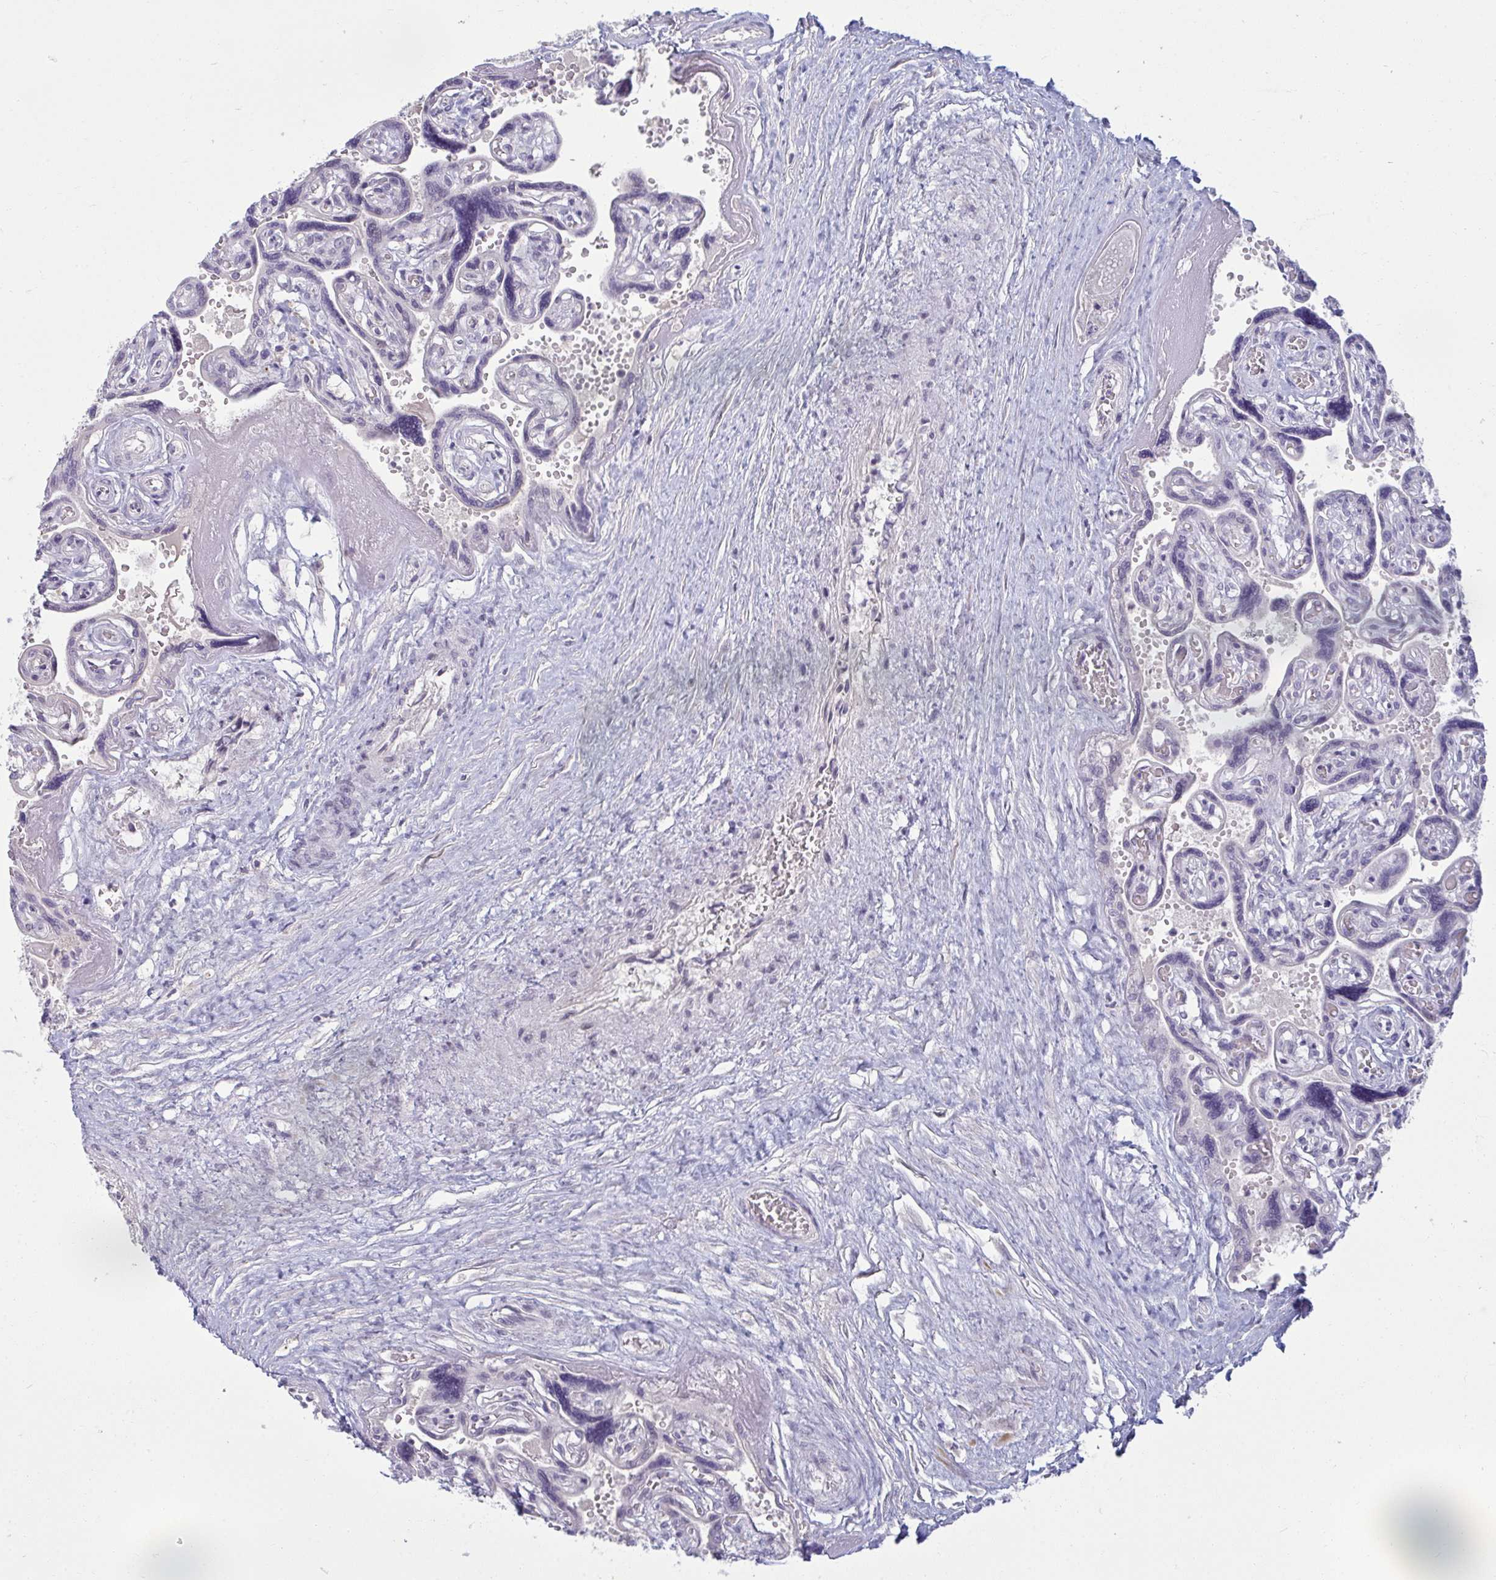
{"staining": {"intensity": "negative", "quantity": "none", "location": "none"}, "tissue": "placenta", "cell_type": "Decidual cells", "image_type": "normal", "snomed": [{"axis": "morphology", "description": "Normal tissue, NOS"}, {"axis": "topography", "description": "Placenta"}], "caption": "The immunohistochemistry image has no significant staining in decidual cells of placenta.", "gene": "RNASEH1", "patient": {"sex": "female", "age": 32}}